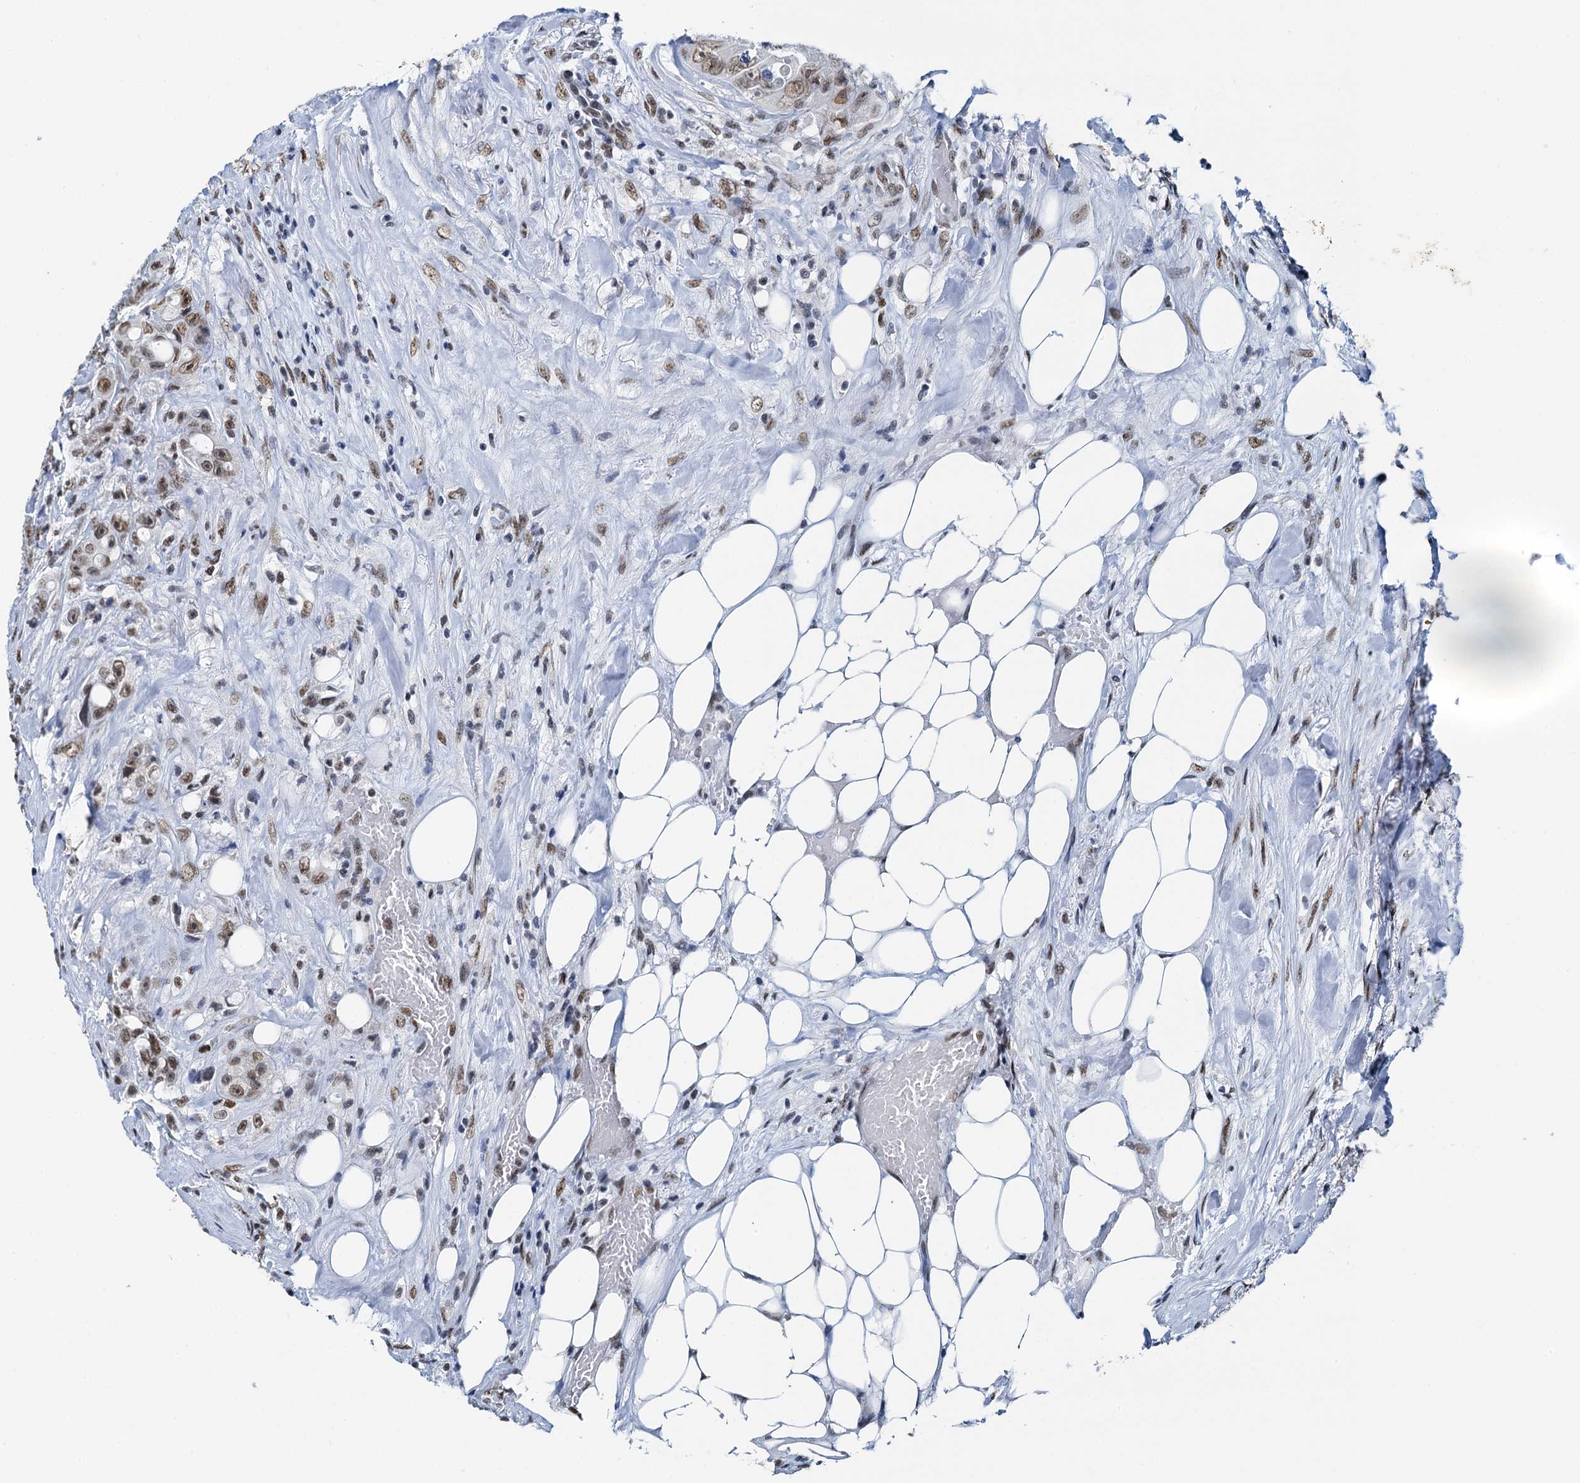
{"staining": {"intensity": "moderate", "quantity": ">75%", "location": "nuclear"}, "tissue": "colorectal cancer", "cell_type": "Tumor cells", "image_type": "cancer", "snomed": [{"axis": "morphology", "description": "Adenocarcinoma, NOS"}, {"axis": "topography", "description": "Colon"}], "caption": "There is medium levels of moderate nuclear expression in tumor cells of colorectal cancer (adenocarcinoma), as demonstrated by immunohistochemical staining (brown color).", "gene": "SLTM", "patient": {"sex": "female", "age": 46}}